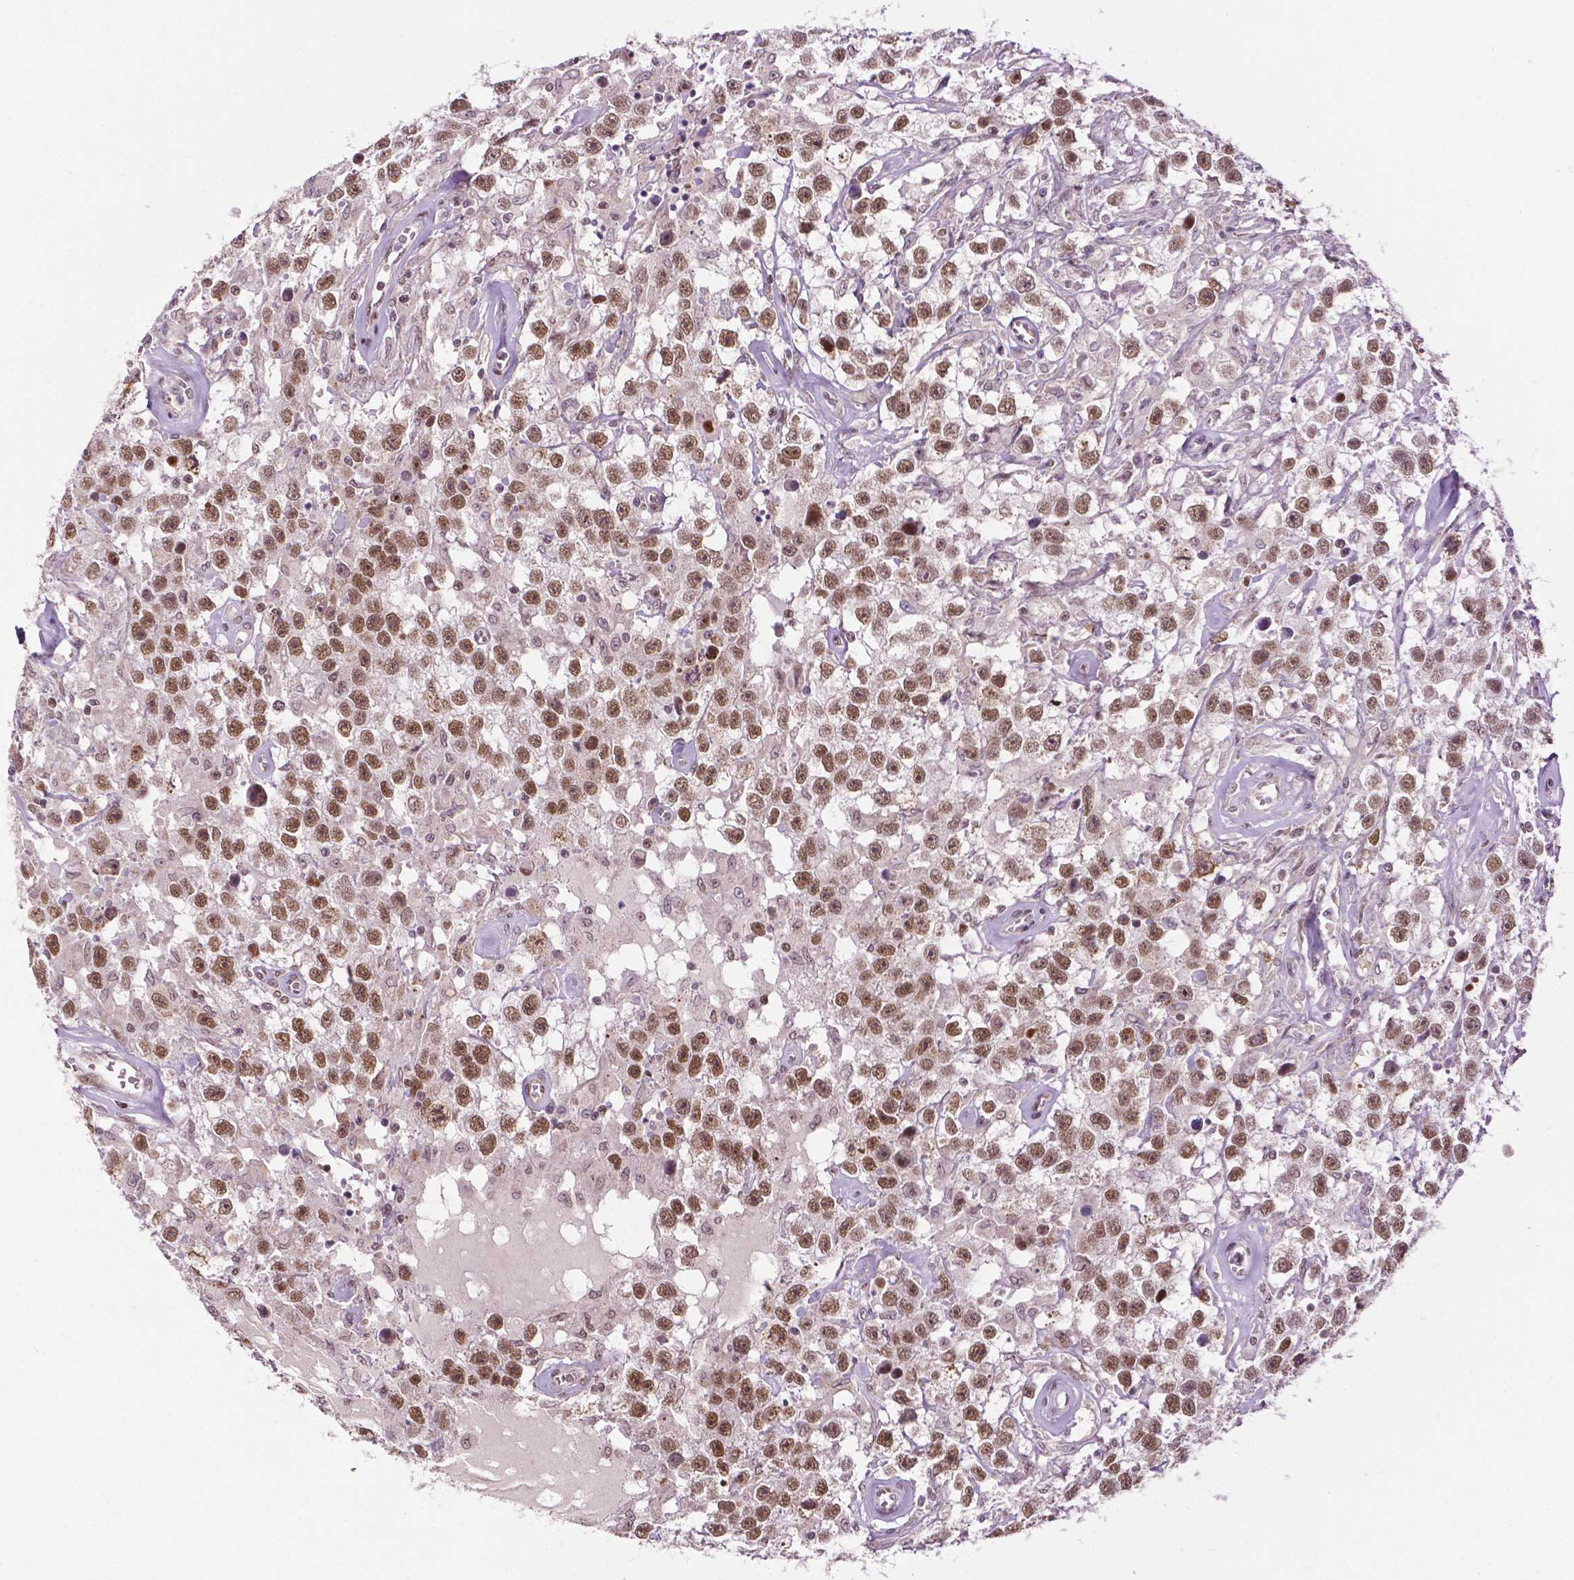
{"staining": {"intensity": "moderate", "quantity": ">75%", "location": "nuclear"}, "tissue": "testis cancer", "cell_type": "Tumor cells", "image_type": "cancer", "snomed": [{"axis": "morphology", "description": "Seminoma, NOS"}, {"axis": "topography", "description": "Testis"}], "caption": "DAB immunohistochemical staining of human testis seminoma shows moderate nuclear protein staining in about >75% of tumor cells. The protein is stained brown, and the nuclei are stained in blue (DAB IHC with brightfield microscopy, high magnification).", "gene": "ZNF41", "patient": {"sex": "male", "age": 43}}